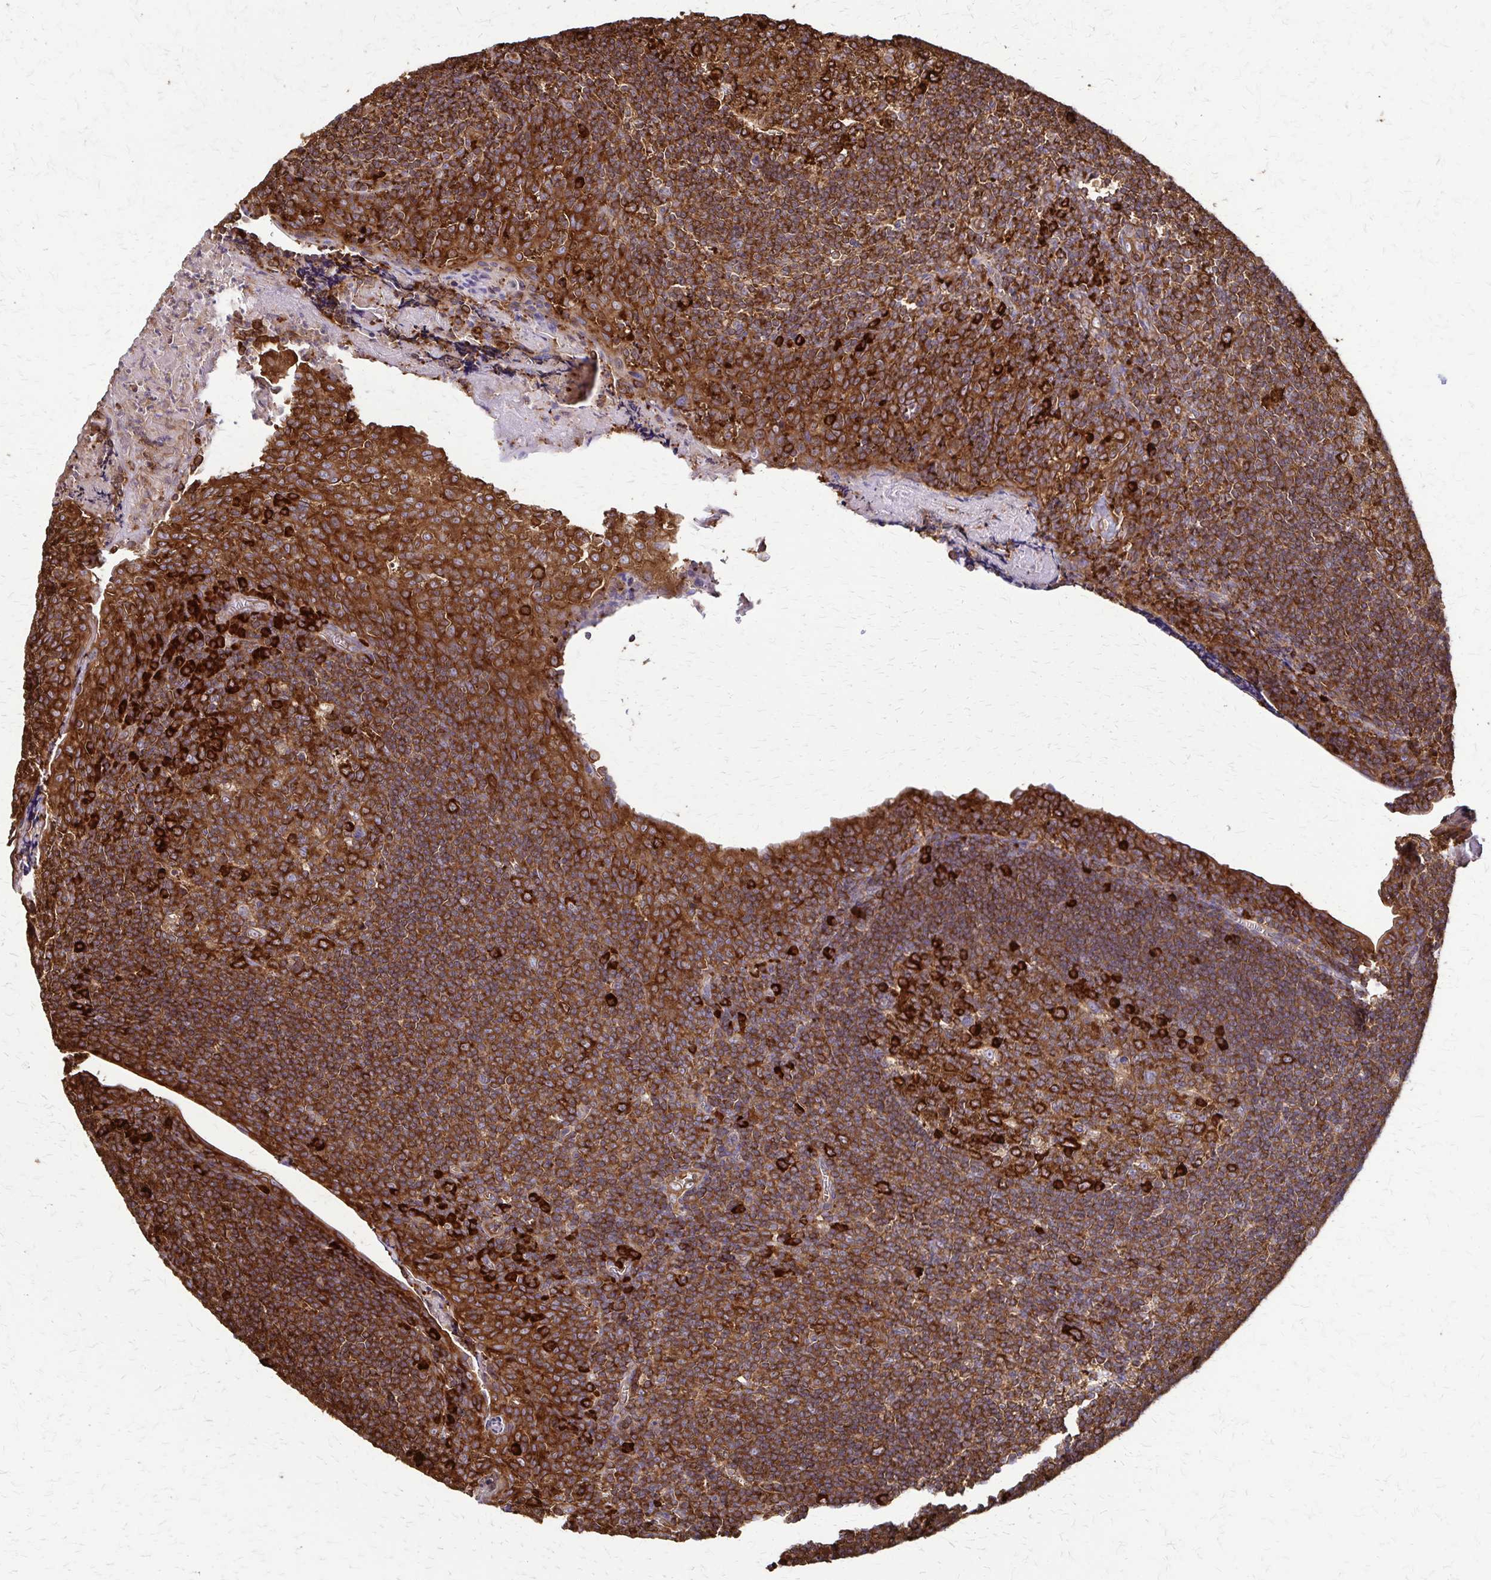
{"staining": {"intensity": "strong", "quantity": ">75%", "location": "cytoplasmic/membranous"}, "tissue": "tonsil", "cell_type": "Germinal center cells", "image_type": "normal", "snomed": [{"axis": "morphology", "description": "Normal tissue, NOS"}, {"axis": "morphology", "description": "Inflammation, NOS"}, {"axis": "topography", "description": "Tonsil"}], "caption": "DAB (3,3'-diaminobenzidine) immunohistochemical staining of normal tonsil demonstrates strong cytoplasmic/membranous protein staining in about >75% of germinal center cells.", "gene": "EEF2", "patient": {"sex": "female", "age": 31}}